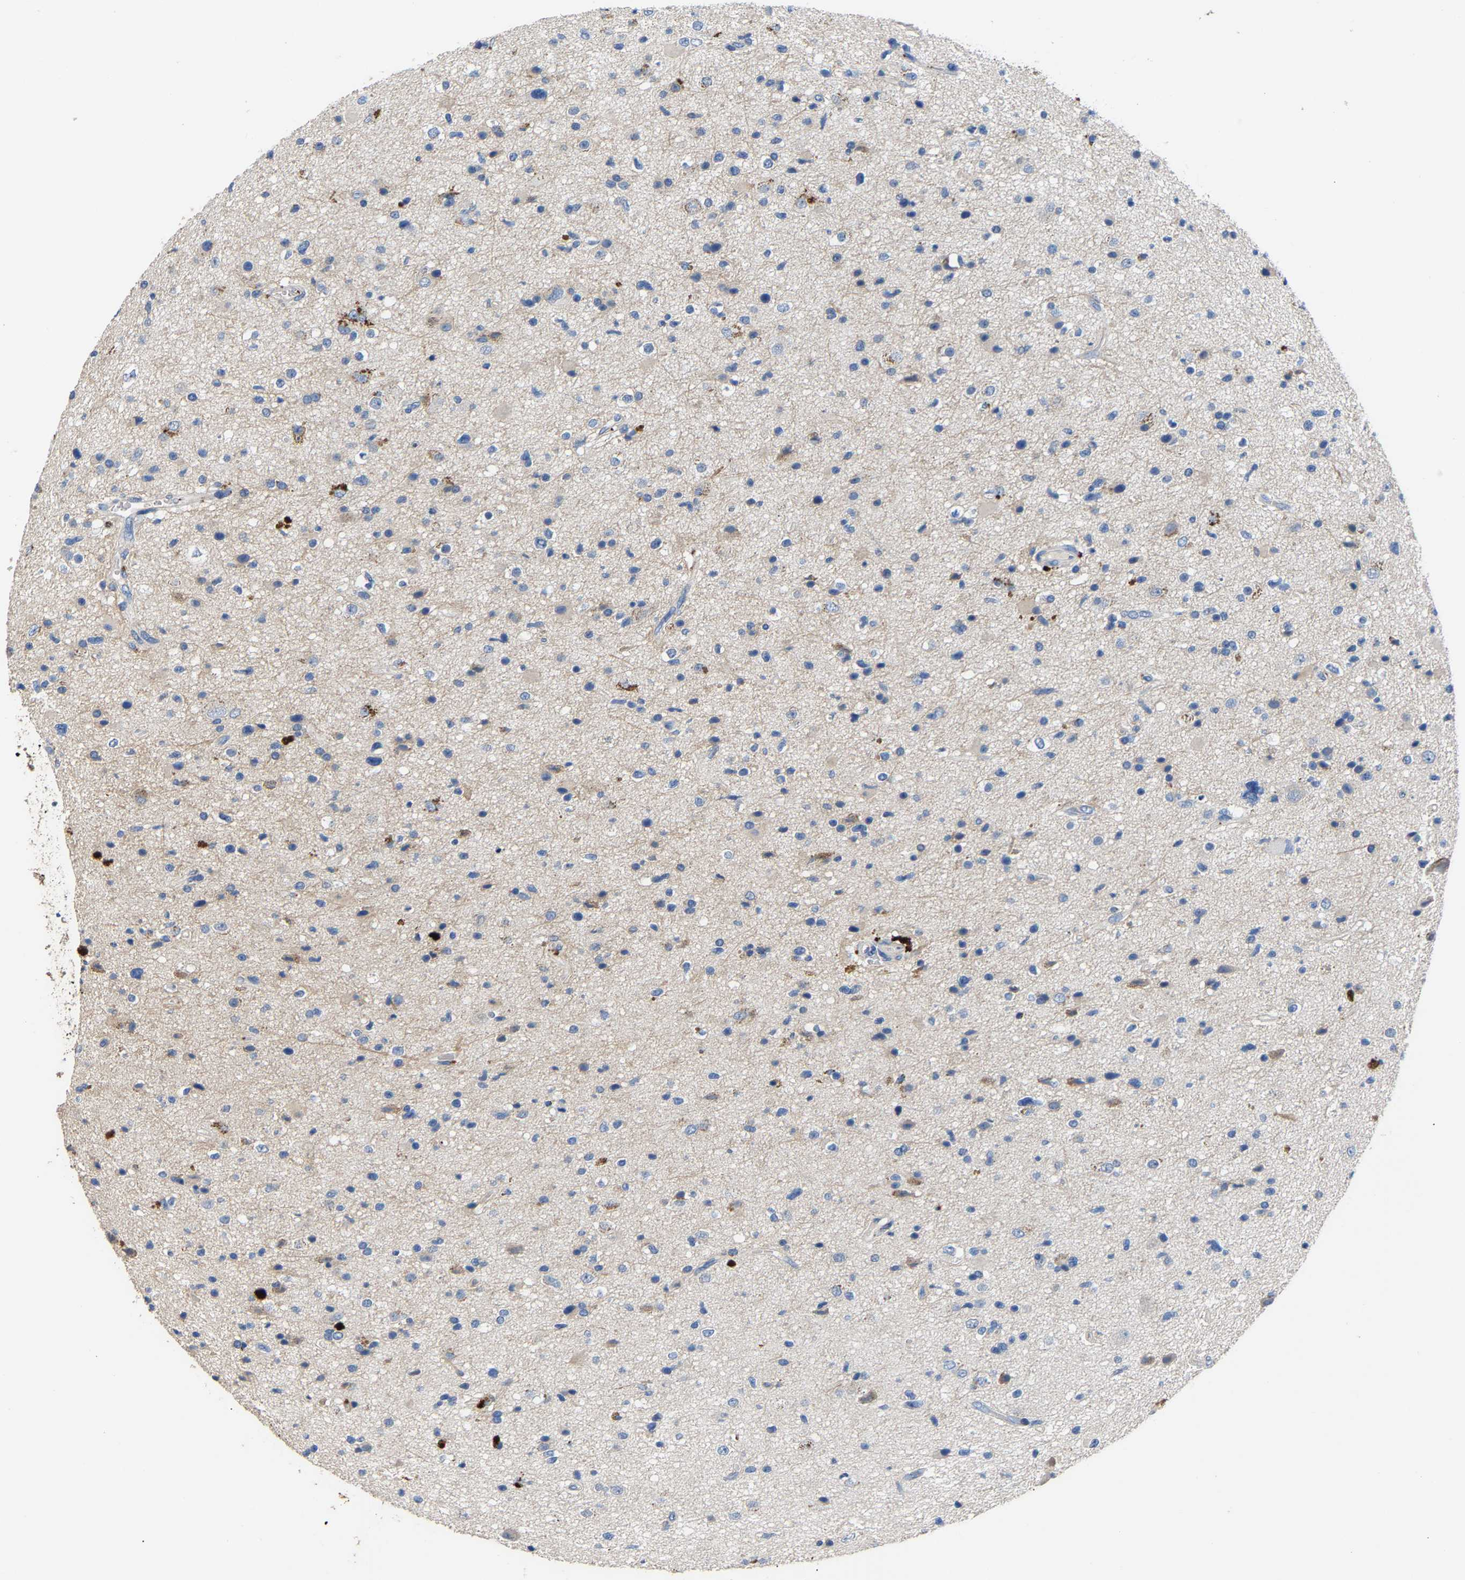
{"staining": {"intensity": "weak", "quantity": "<25%", "location": "cytoplasmic/membranous"}, "tissue": "glioma", "cell_type": "Tumor cells", "image_type": "cancer", "snomed": [{"axis": "morphology", "description": "Glioma, malignant, High grade"}, {"axis": "topography", "description": "Brain"}], "caption": "Immunohistochemical staining of glioma displays no significant expression in tumor cells.", "gene": "CCDC171", "patient": {"sex": "male", "age": 33}}